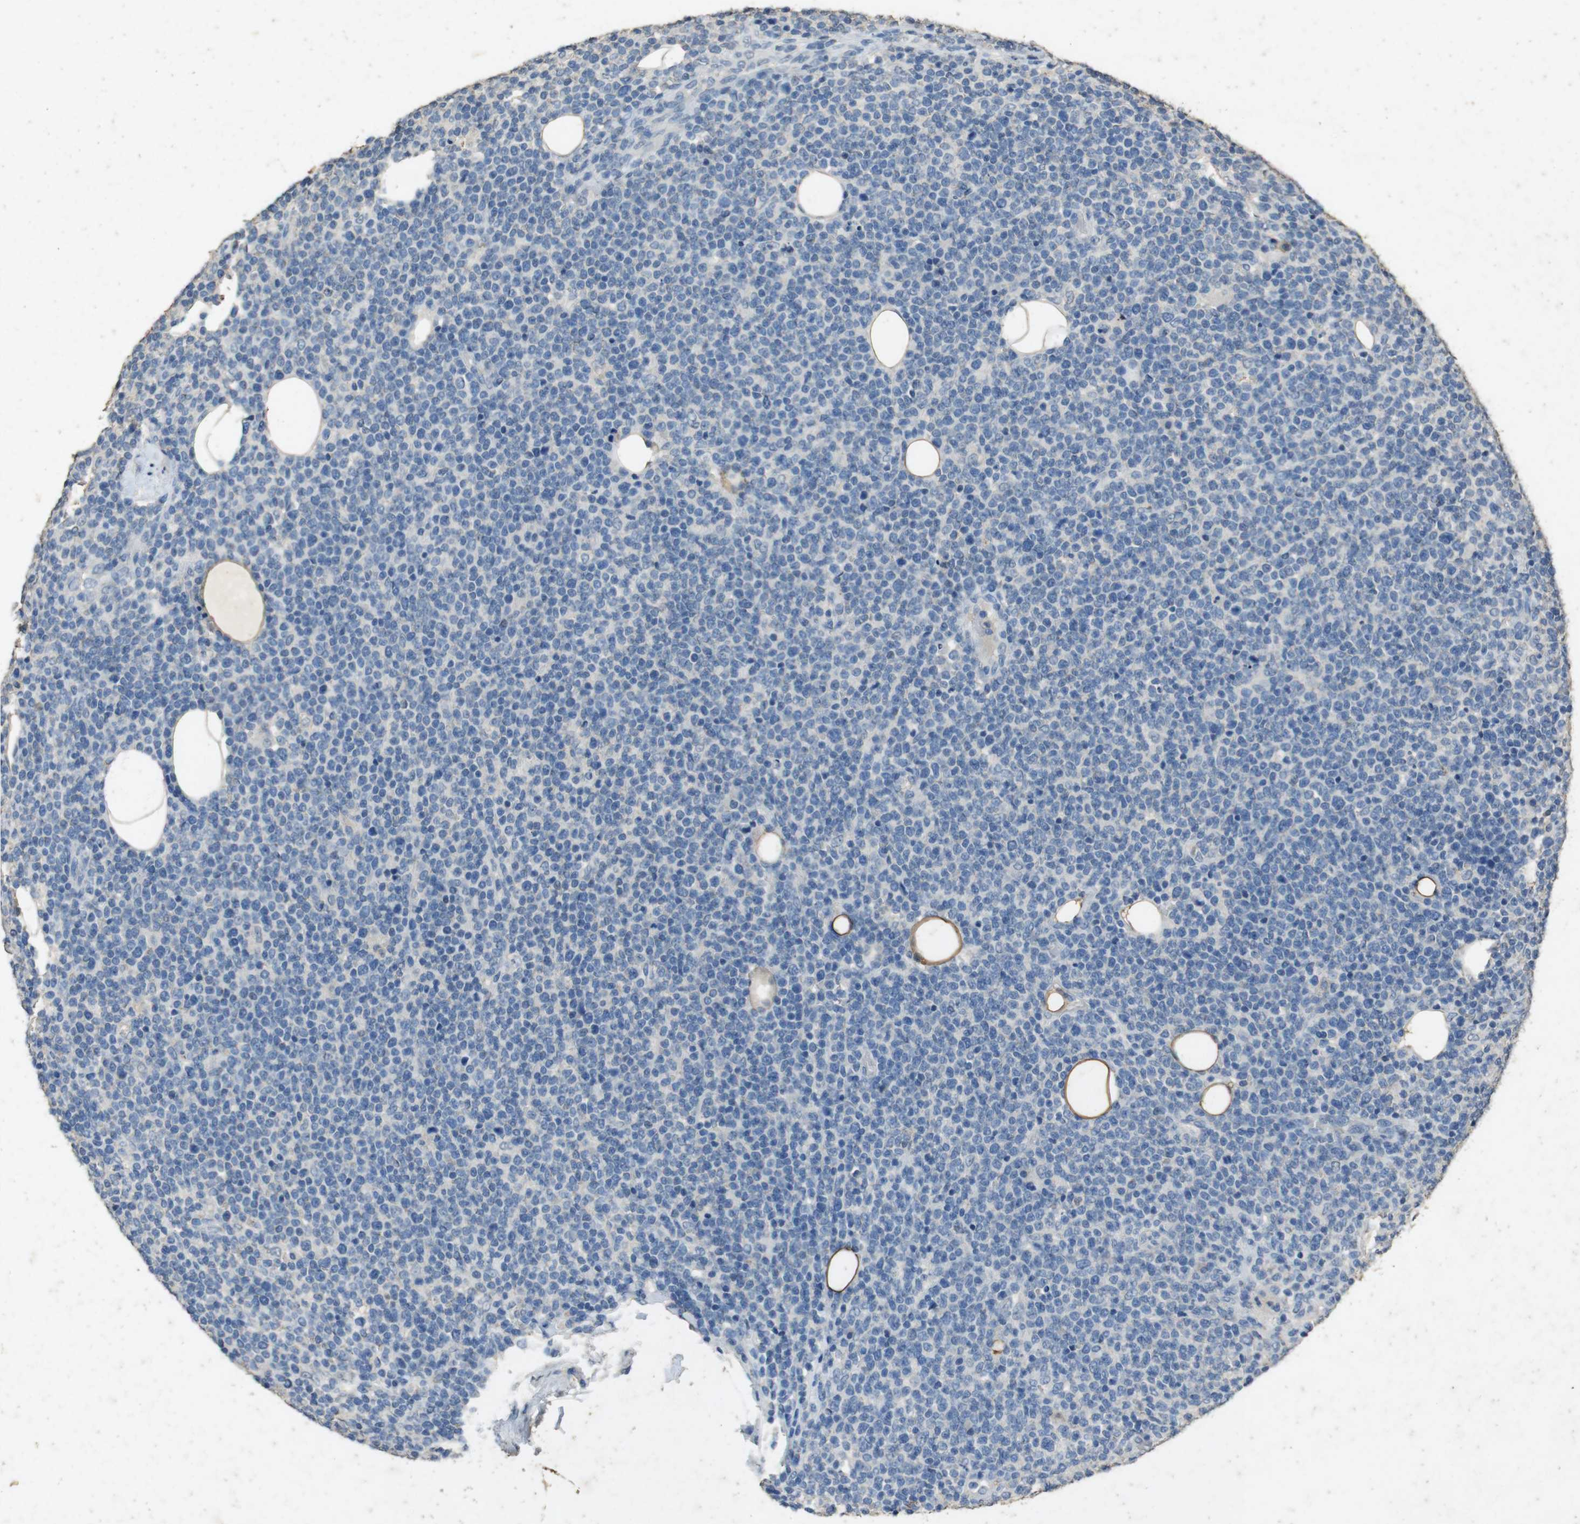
{"staining": {"intensity": "negative", "quantity": "none", "location": "none"}, "tissue": "lymphoma", "cell_type": "Tumor cells", "image_type": "cancer", "snomed": [{"axis": "morphology", "description": "Malignant lymphoma, non-Hodgkin's type, High grade"}, {"axis": "topography", "description": "Lymph node"}], "caption": "An IHC photomicrograph of malignant lymphoma, non-Hodgkin's type (high-grade) is shown. There is no staining in tumor cells of malignant lymphoma, non-Hodgkin's type (high-grade). (Brightfield microscopy of DAB immunohistochemistry (IHC) at high magnification).", "gene": "STBD1", "patient": {"sex": "male", "age": 61}}